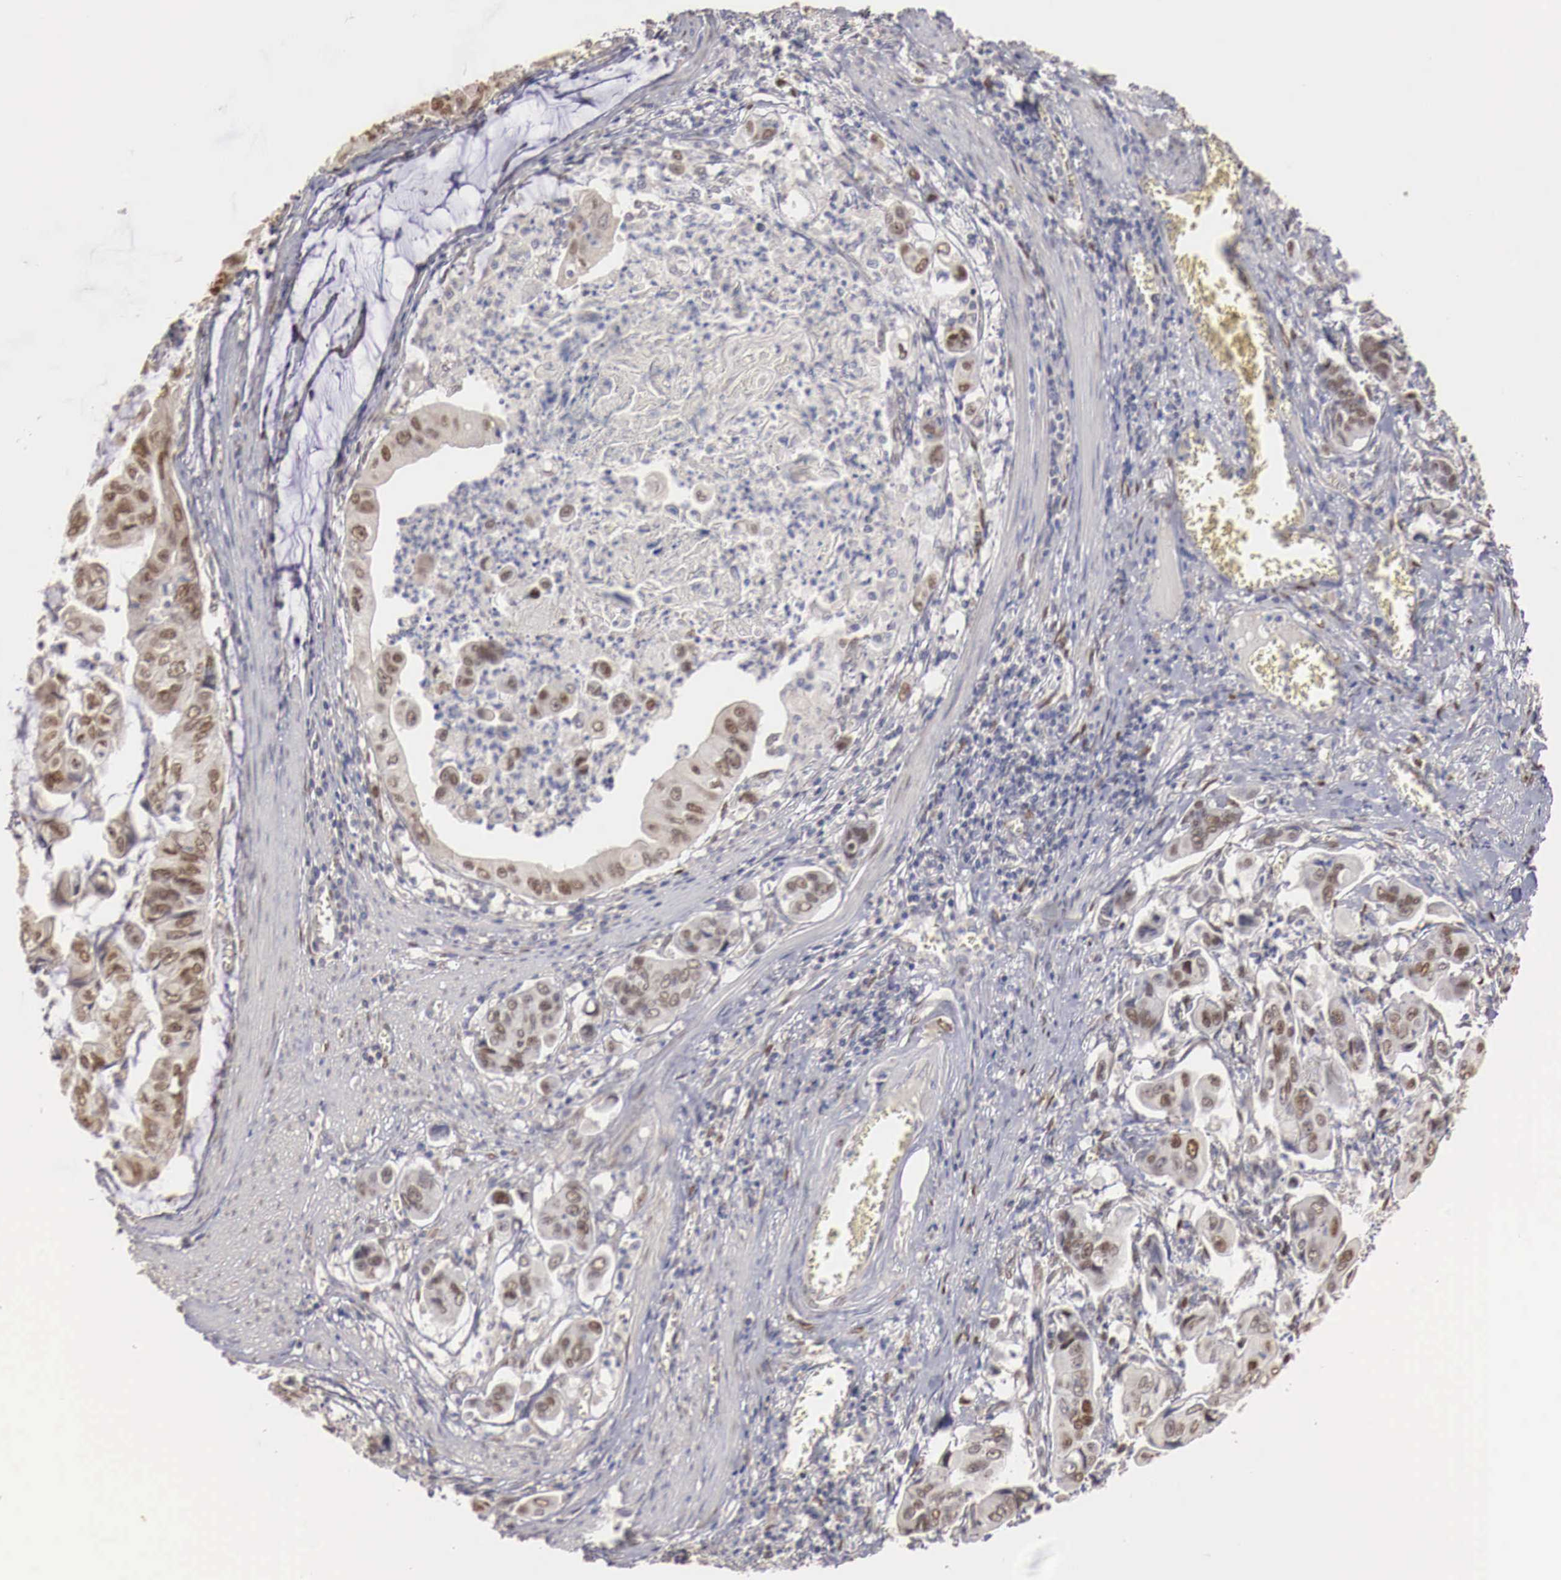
{"staining": {"intensity": "moderate", "quantity": "25%-75%", "location": "nuclear"}, "tissue": "stomach cancer", "cell_type": "Tumor cells", "image_type": "cancer", "snomed": [{"axis": "morphology", "description": "Adenocarcinoma, NOS"}, {"axis": "topography", "description": "Stomach, upper"}], "caption": "The image displays a brown stain indicating the presence of a protein in the nuclear of tumor cells in adenocarcinoma (stomach).", "gene": "KHDRBS2", "patient": {"sex": "male", "age": 80}}